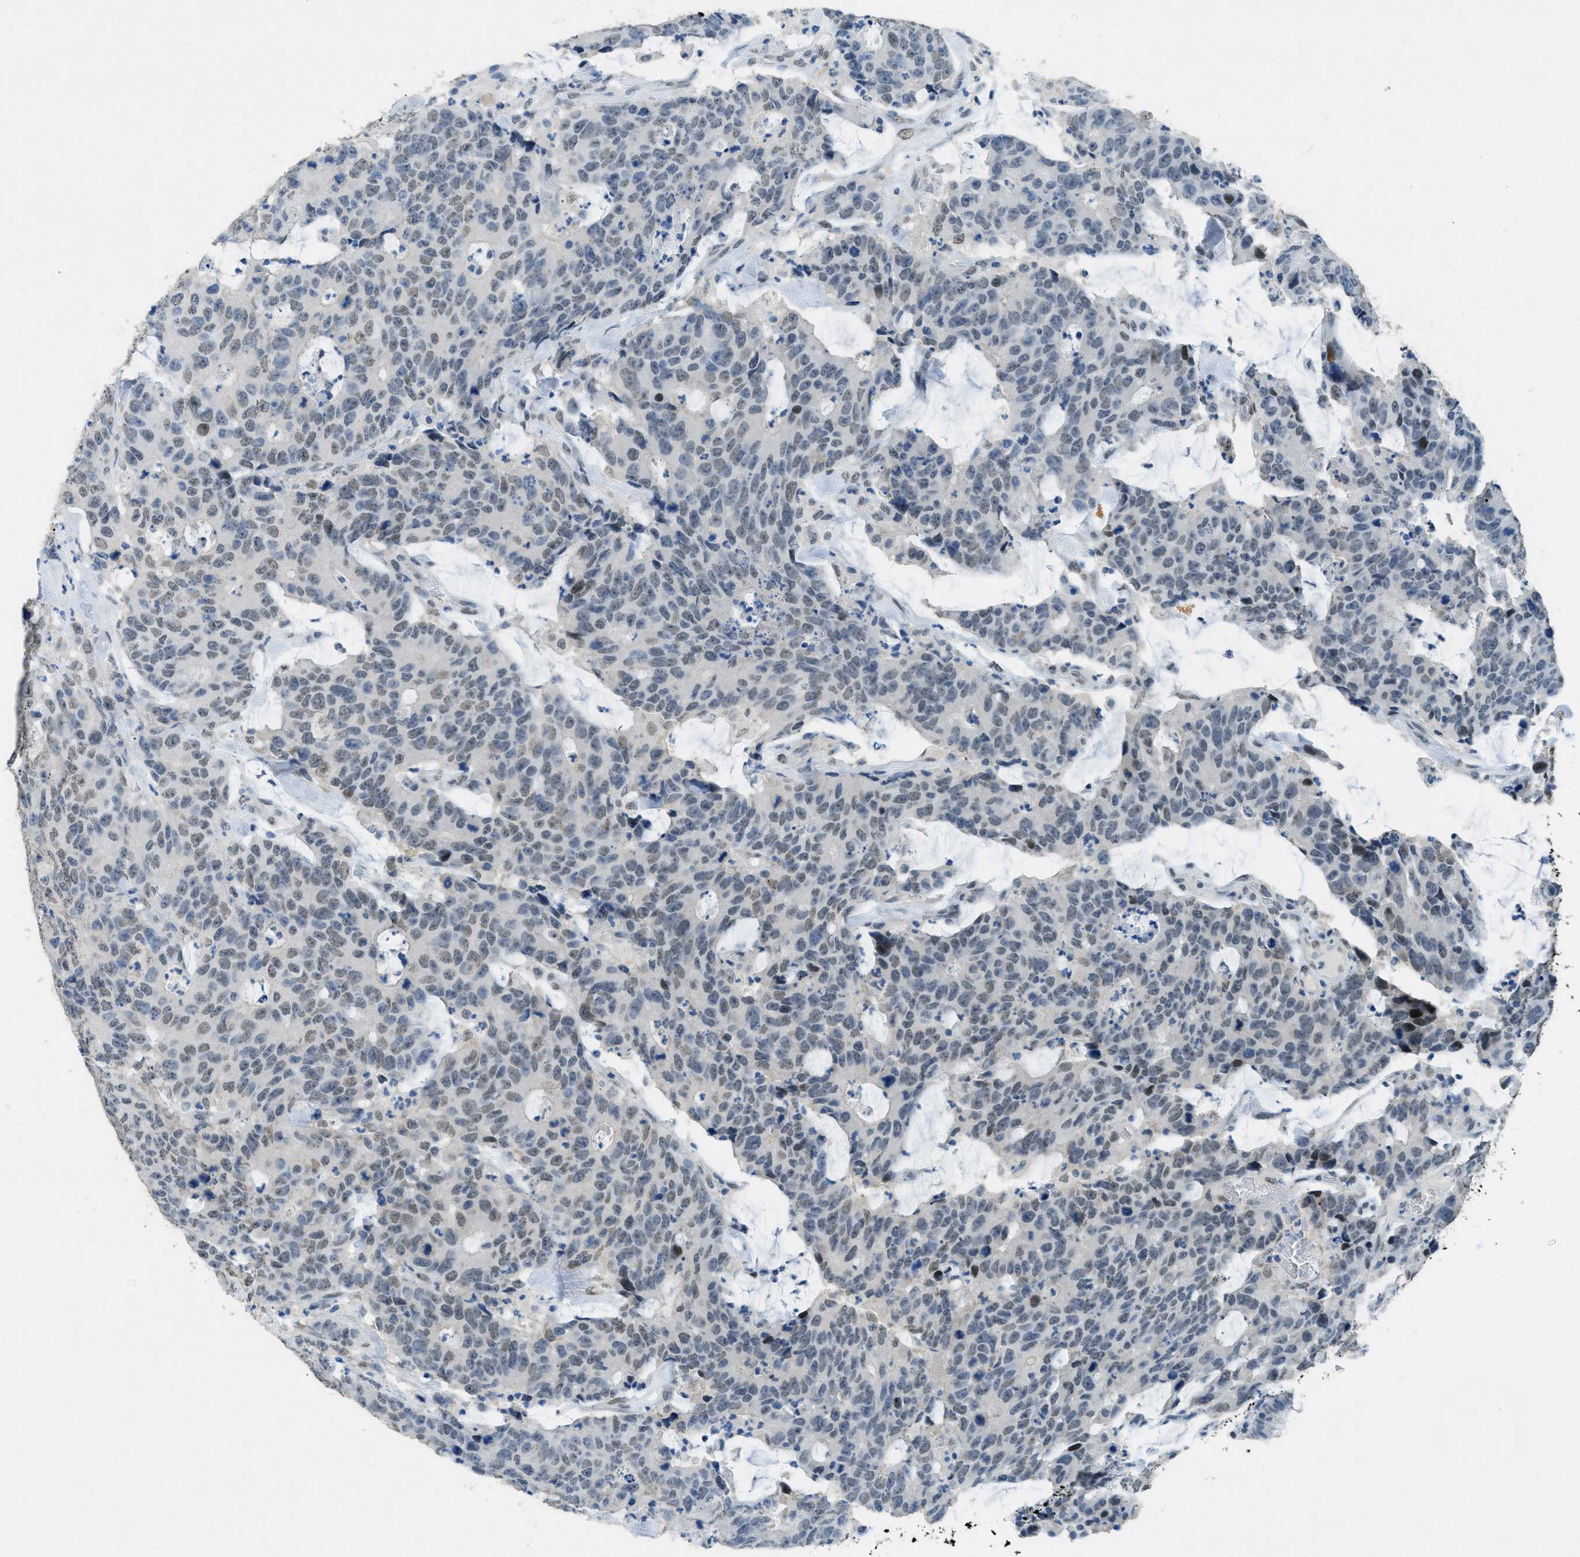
{"staining": {"intensity": "weak", "quantity": "25%-75%", "location": "nuclear"}, "tissue": "colorectal cancer", "cell_type": "Tumor cells", "image_type": "cancer", "snomed": [{"axis": "morphology", "description": "Adenocarcinoma, NOS"}, {"axis": "topography", "description": "Colon"}], "caption": "Colorectal cancer (adenocarcinoma) stained with immunohistochemistry (IHC) displays weak nuclear positivity in approximately 25%-75% of tumor cells. (DAB IHC with brightfield microscopy, high magnification).", "gene": "TTC13", "patient": {"sex": "female", "age": 86}}